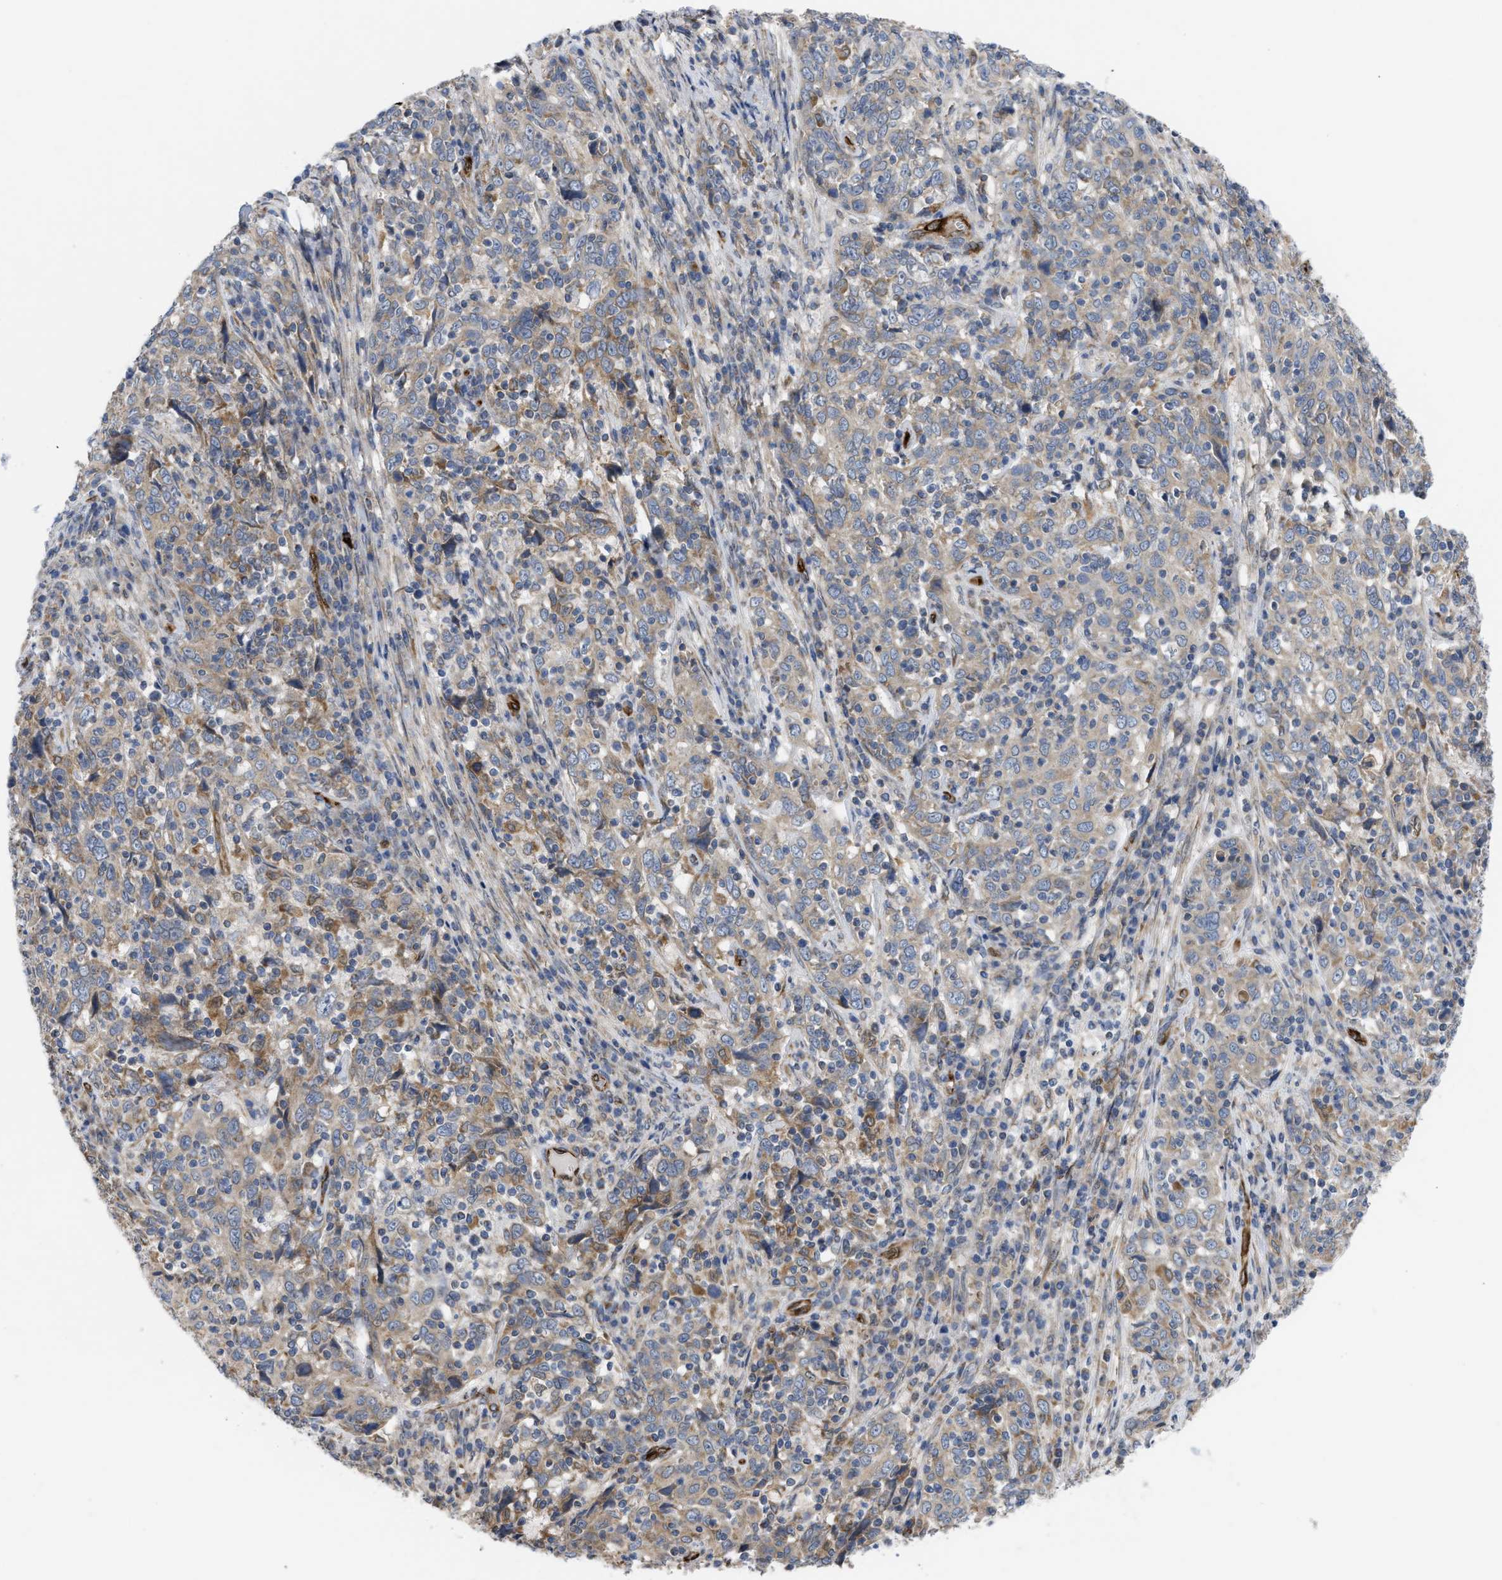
{"staining": {"intensity": "weak", "quantity": ">75%", "location": "cytoplasmic/membranous"}, "tissue": "cervical cancer", "cell_type": "Tumor cells", "image_type": "cancer", "snomed": [{"axis": "morphology", "description": "Squamous cell carcinoma, NOS"}, {"axis": "topography", "description": "Cervix"}], "caption": "Human cervical cancer stained with a protein marker displays weak staining in tumor cells.", "gene": "EOGT", "patient": {"sex": "female", "age": 46}}